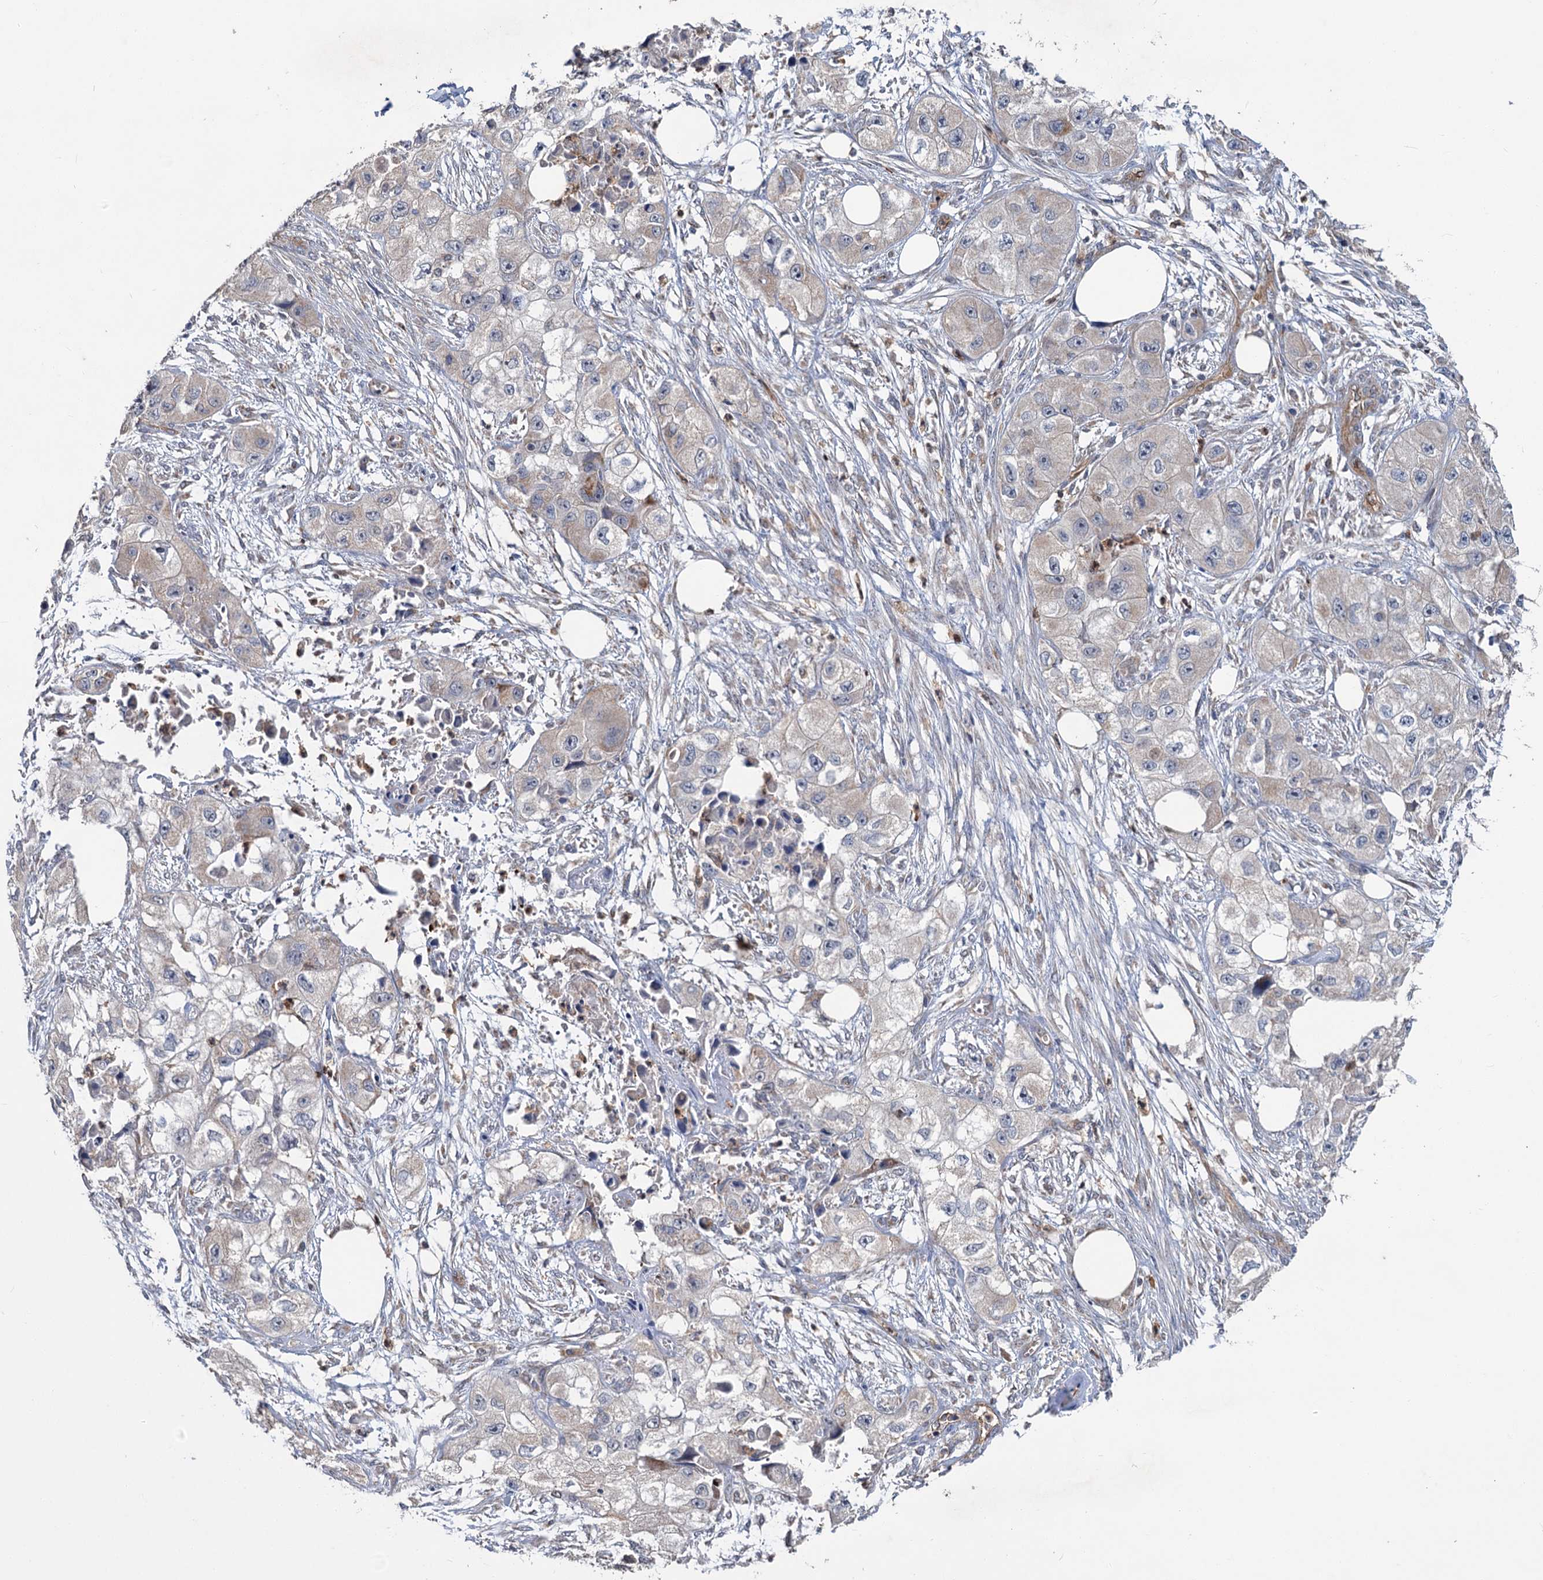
{"staining": {"intensity": "negative", "quantity": "none", "location": "none"}, "tissue": "skin cancer", "cell_type": "Tumor cells", "image_type": "cancer", "snomed": [{"axis": "morphology", "description": "Squamous cell carcinoma, NOS"}, {"axis": "topography", "description": "Skin"}, {"axis": "topography", "description": "Subcutis"}], "caption": "The immunohistochemistry photomicrograph has no significant positivity in tumor cells of skin squamous cell carcinoma tissue.", "gene": "DYNC2H1", "patient": {"sex": "male", "age": 73}}